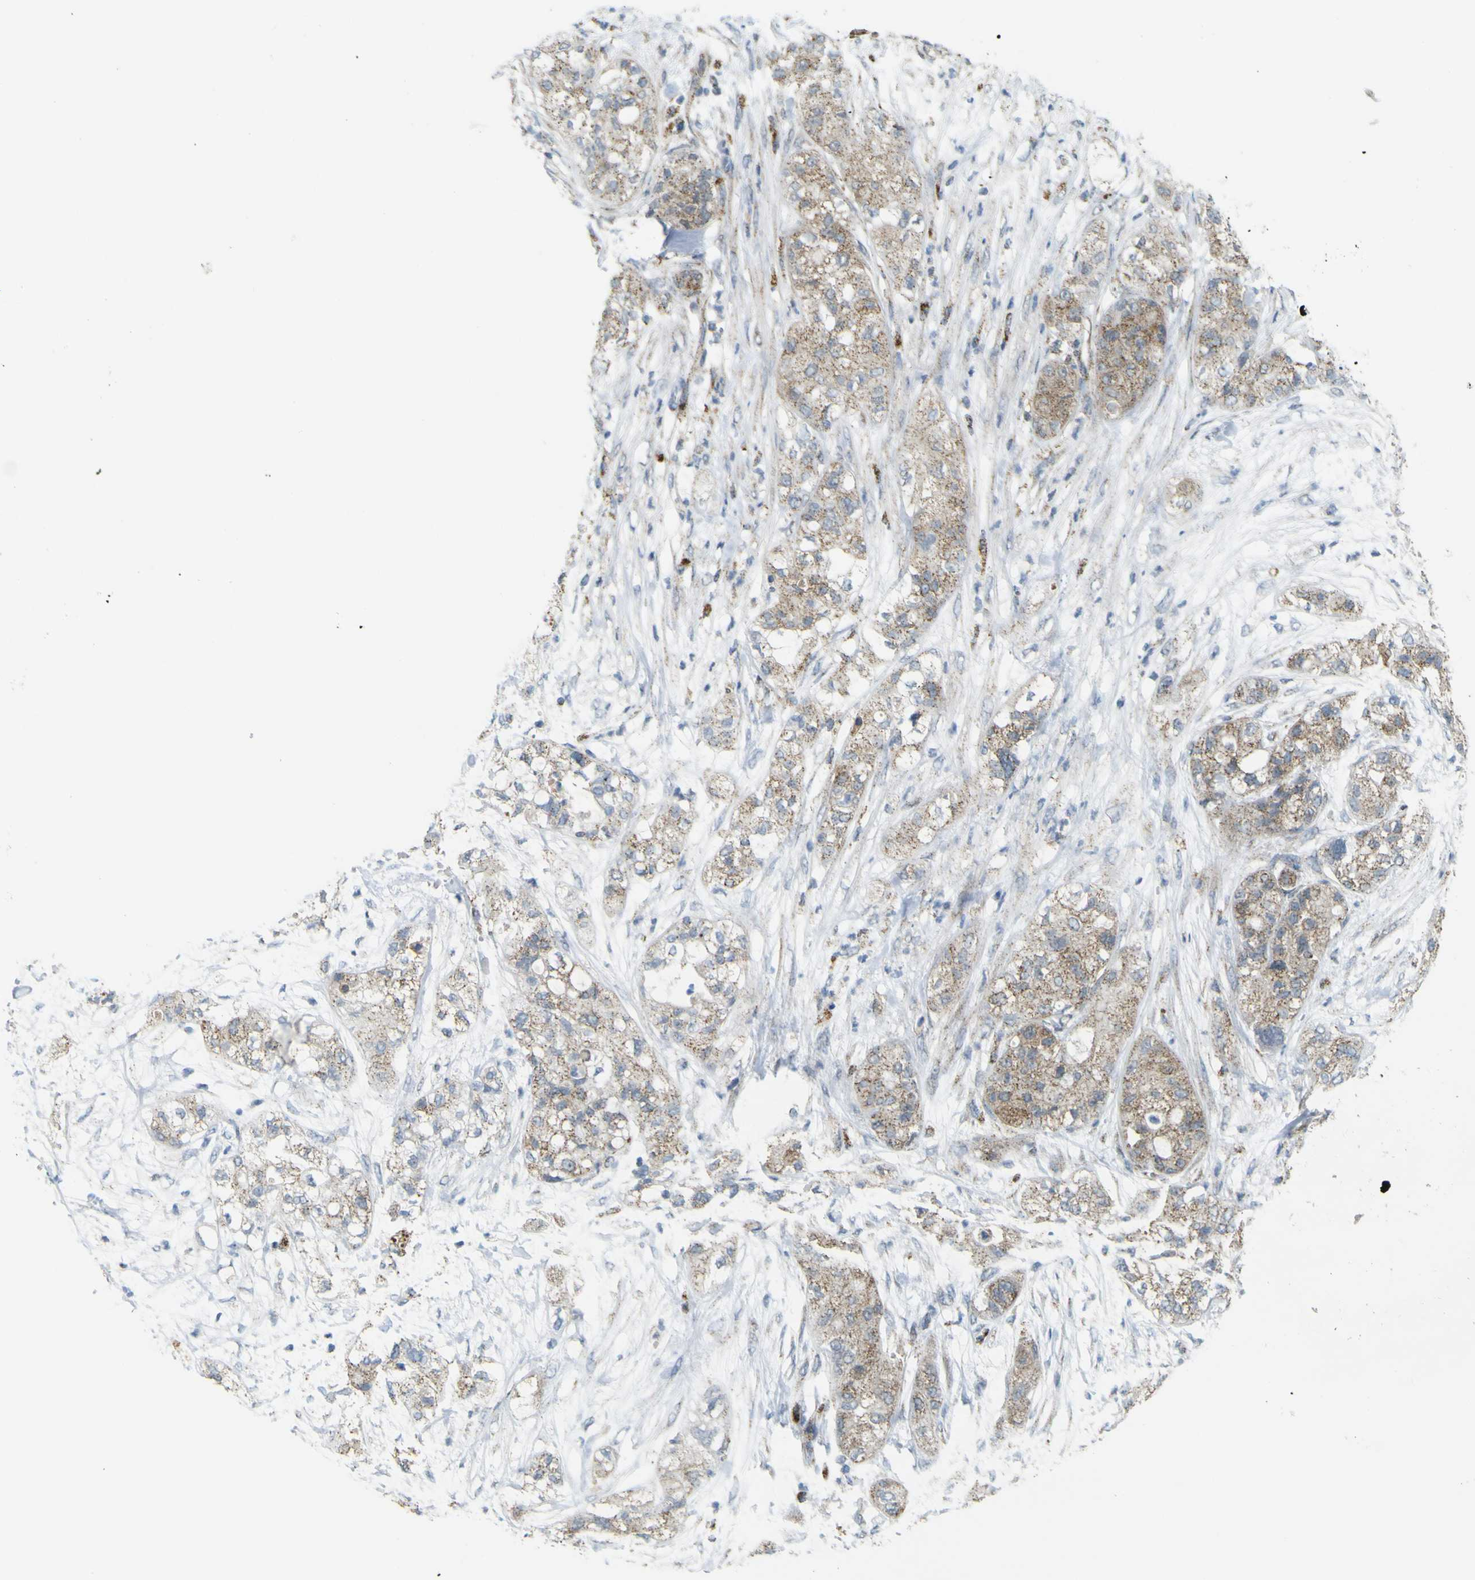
{"staining": {"intensity": "weak", "quantity": ">75%", "location": "cytoplasmic/membranous"}, "tissue": "pancreatic cancer", "cell_type": "Tumor cells", "image_type": "cancer", "snomed": [{"axis": "morphology", "description": "Adenocarcinoma, NOS"}, {"axis": "topography", "description": "Pancreas"}], "caption": "A photomicrograph showing weak cytoplasmic/membranous positivity in about >75% of tumor cells in pancreatic cancer, as visualized by brown immunohistochemical staining.", "gene": "ACBD5", "patient": {"sex": "female", "age": 78}}